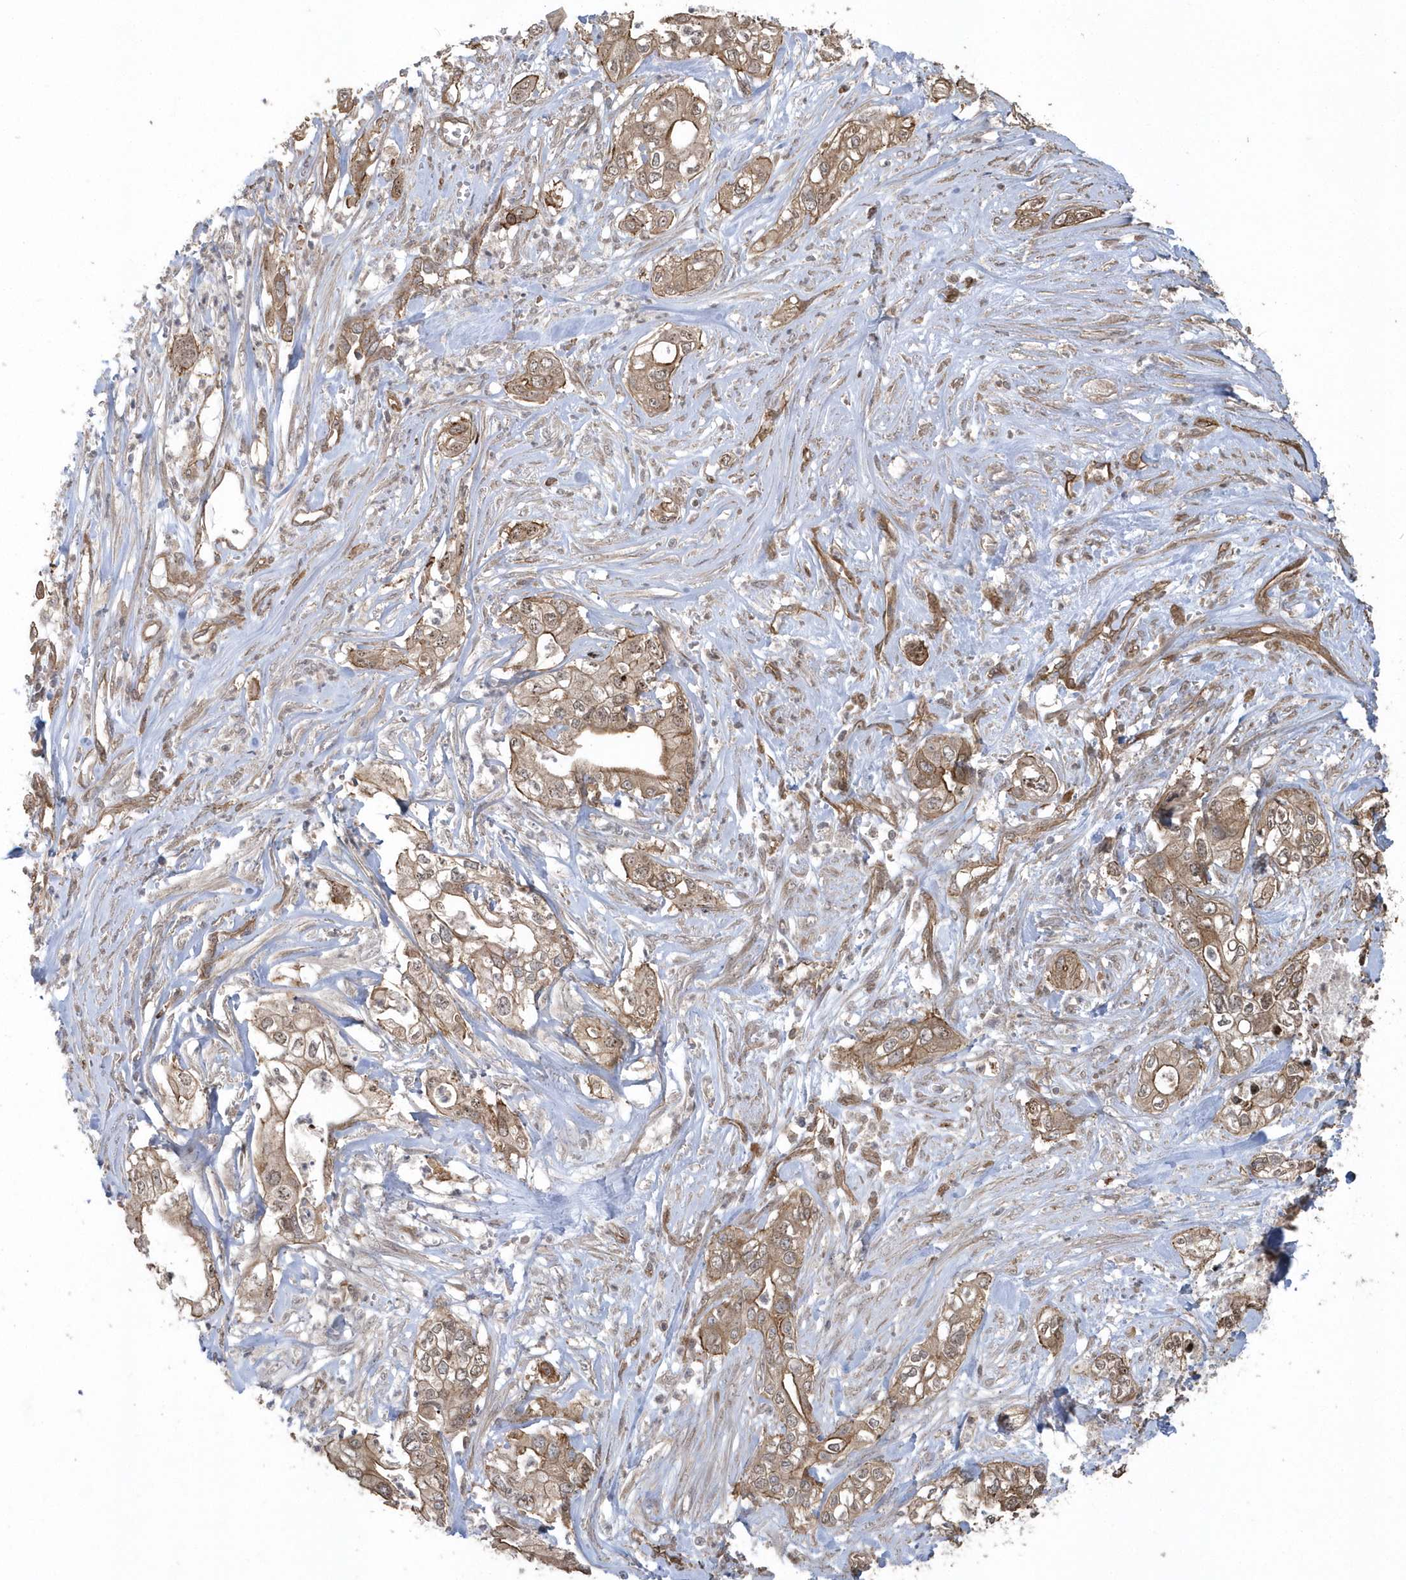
{"staining": {"intensity": "moderate", "quantity": ">75%", "location": "cytoplasmic/membranous"}, "tissue": "pancreatic cancer", "cell_type": "Tumor cells", "image_type": "cancer", "snomed": [{"axis": "morphology", "description": "Adenocarcinoma, NOS"}, {"axis": "topography", "description": "Pancreas"}], "caption": "Protein positivity by immunohistochemistry (IHC) demonstrates moderate cytoplasmic/membranous positivity in about >75% of tumor cells in pancreatic adenocarcinoma. (Brightfield microscopy of DAB IHC at high magnification).", "gene": "HERPUD1", "patient": {"sex": "female", "age": 78}}